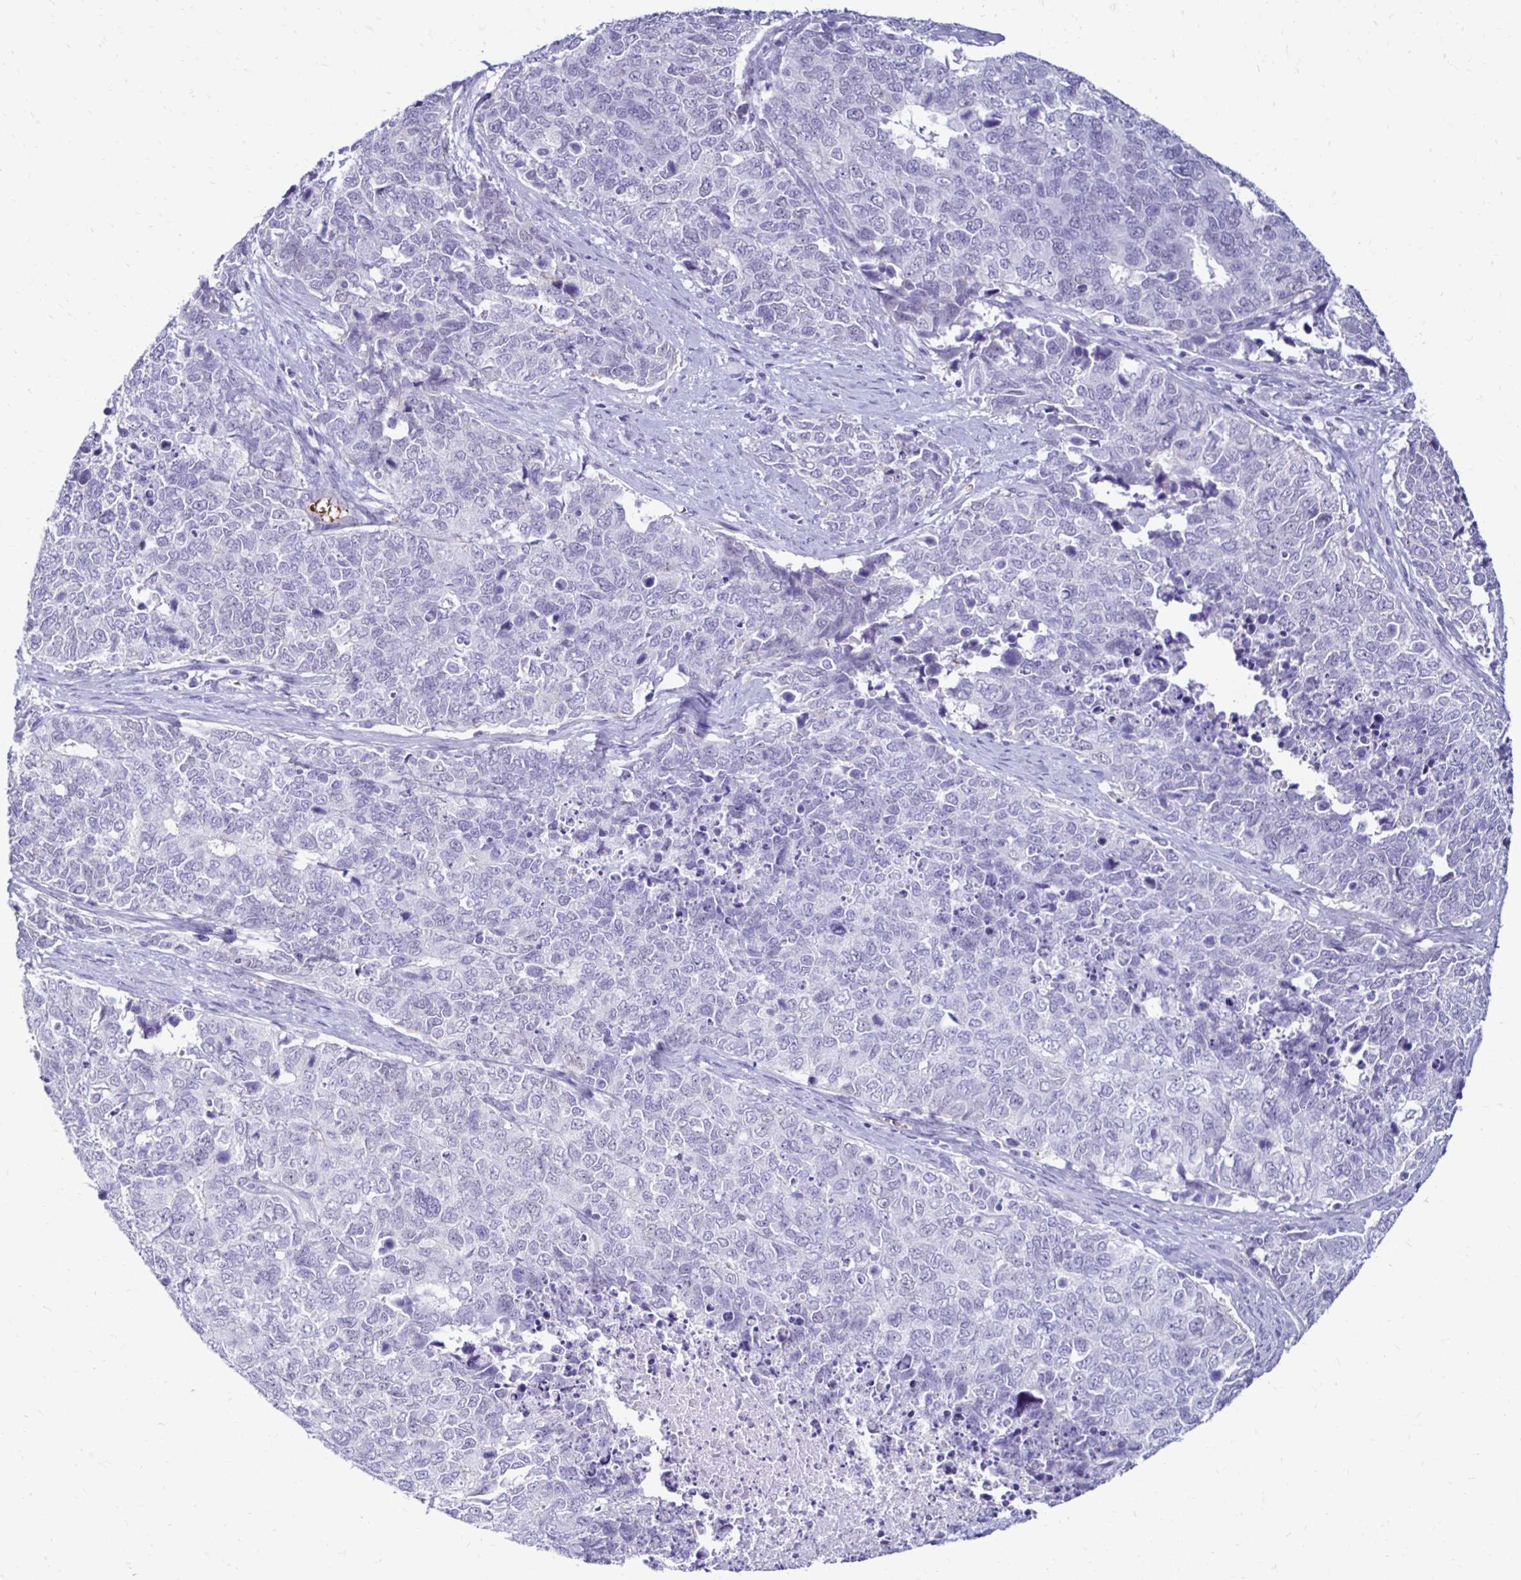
{"staining": {"intensity": "negative", "quantity": "none", "location": "none"}, "tissue": "cervical cancer", "cell_type": "Tumor cells", "image_type": "cancer", "snomed": [{"axis": "morphology", "description": "Adenocarcinoma, NOS"}, {"axis": "topography", "description": "Cervix"}], "caption": "Histopathology image shows no protein positivity in tumor cells of cervical adenocarcinoma tissue.", "gene": "RHBDL3", "patient": {"sex": "female", "age": 63}}